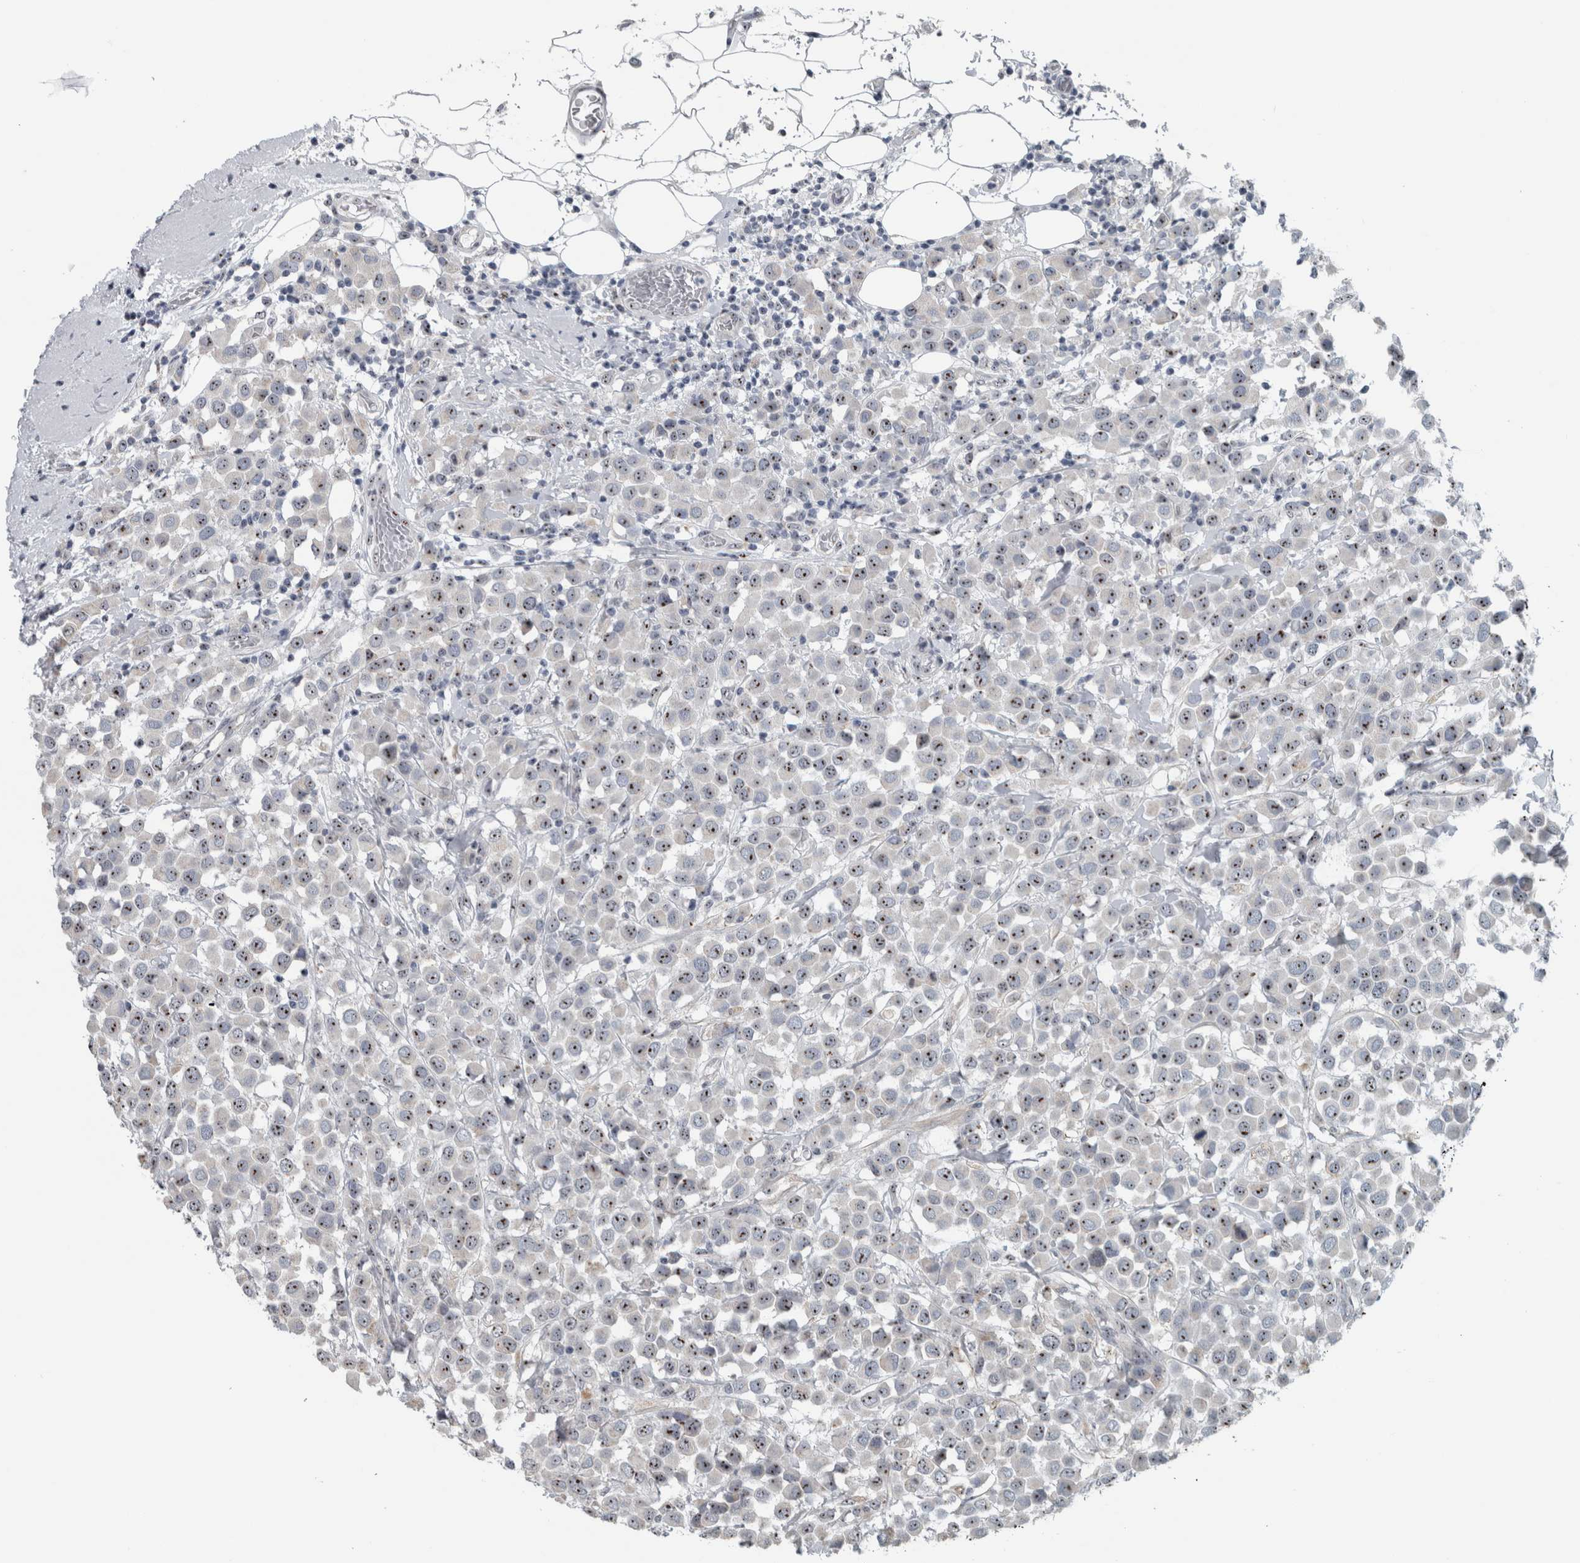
{"staining": {"intensity": "moderate", "quantity": ">75%", "location": "nuclear"}, "tissue": "breast cancer", "cell_type": "Tumor cells", "image_type": "cancer", "snomed": [{"axis": "morphology", "description": "Duct carcinoma"}, {"axis": "topography", "description": "Breast"}], "caption": "Immunohistochemistry (IHC) micrograph of neoplastic tissue: breast intraductal carcinoma stained using IHC reveals medium levels of moderate protein expression localized specifically in the nuclear of tumor cells, appearing as a nuclear brown color.", "gene": "UTP6", "patient": {"sex": "female", "age": 61}}